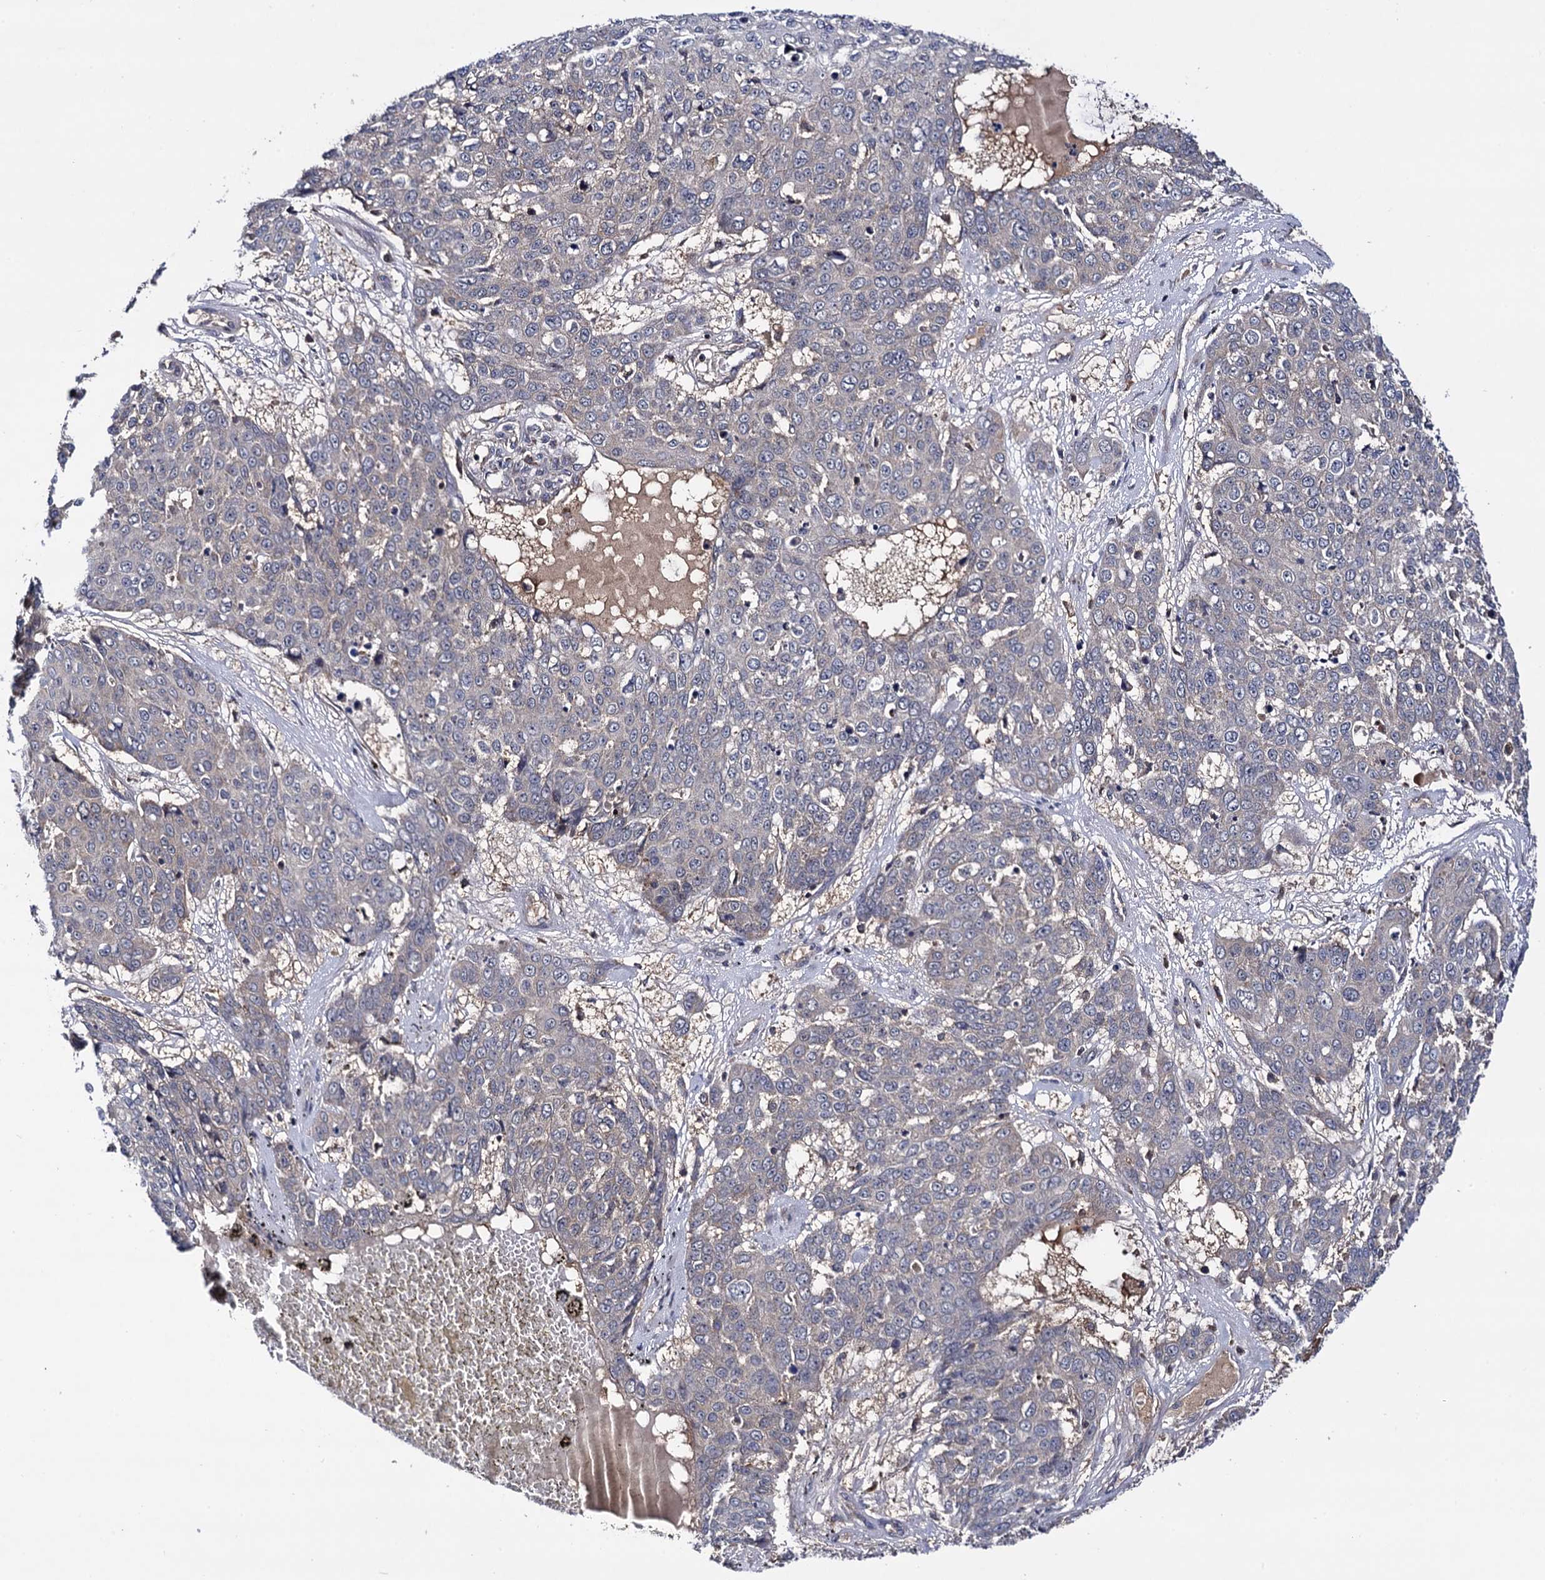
{"staining": {"intensity": "weak", "quantity": "<25%", "location": "cytoplasmic/membranous"}, "tissue": "skin cancer", "cell_type": "Tumor cells", "image_type": "cancer", "snomed": [{"axis": "morphology", "description": "Squamous cell carcinoma, NOS"}, {"axis": "topography", "description": "Skin"}], "caption": "Tumor cells show no significant protein positivity in squamous cell carcinoma (skin).", "gene": "MICAL2", "patient": {"sex": "male", "age": 71}}